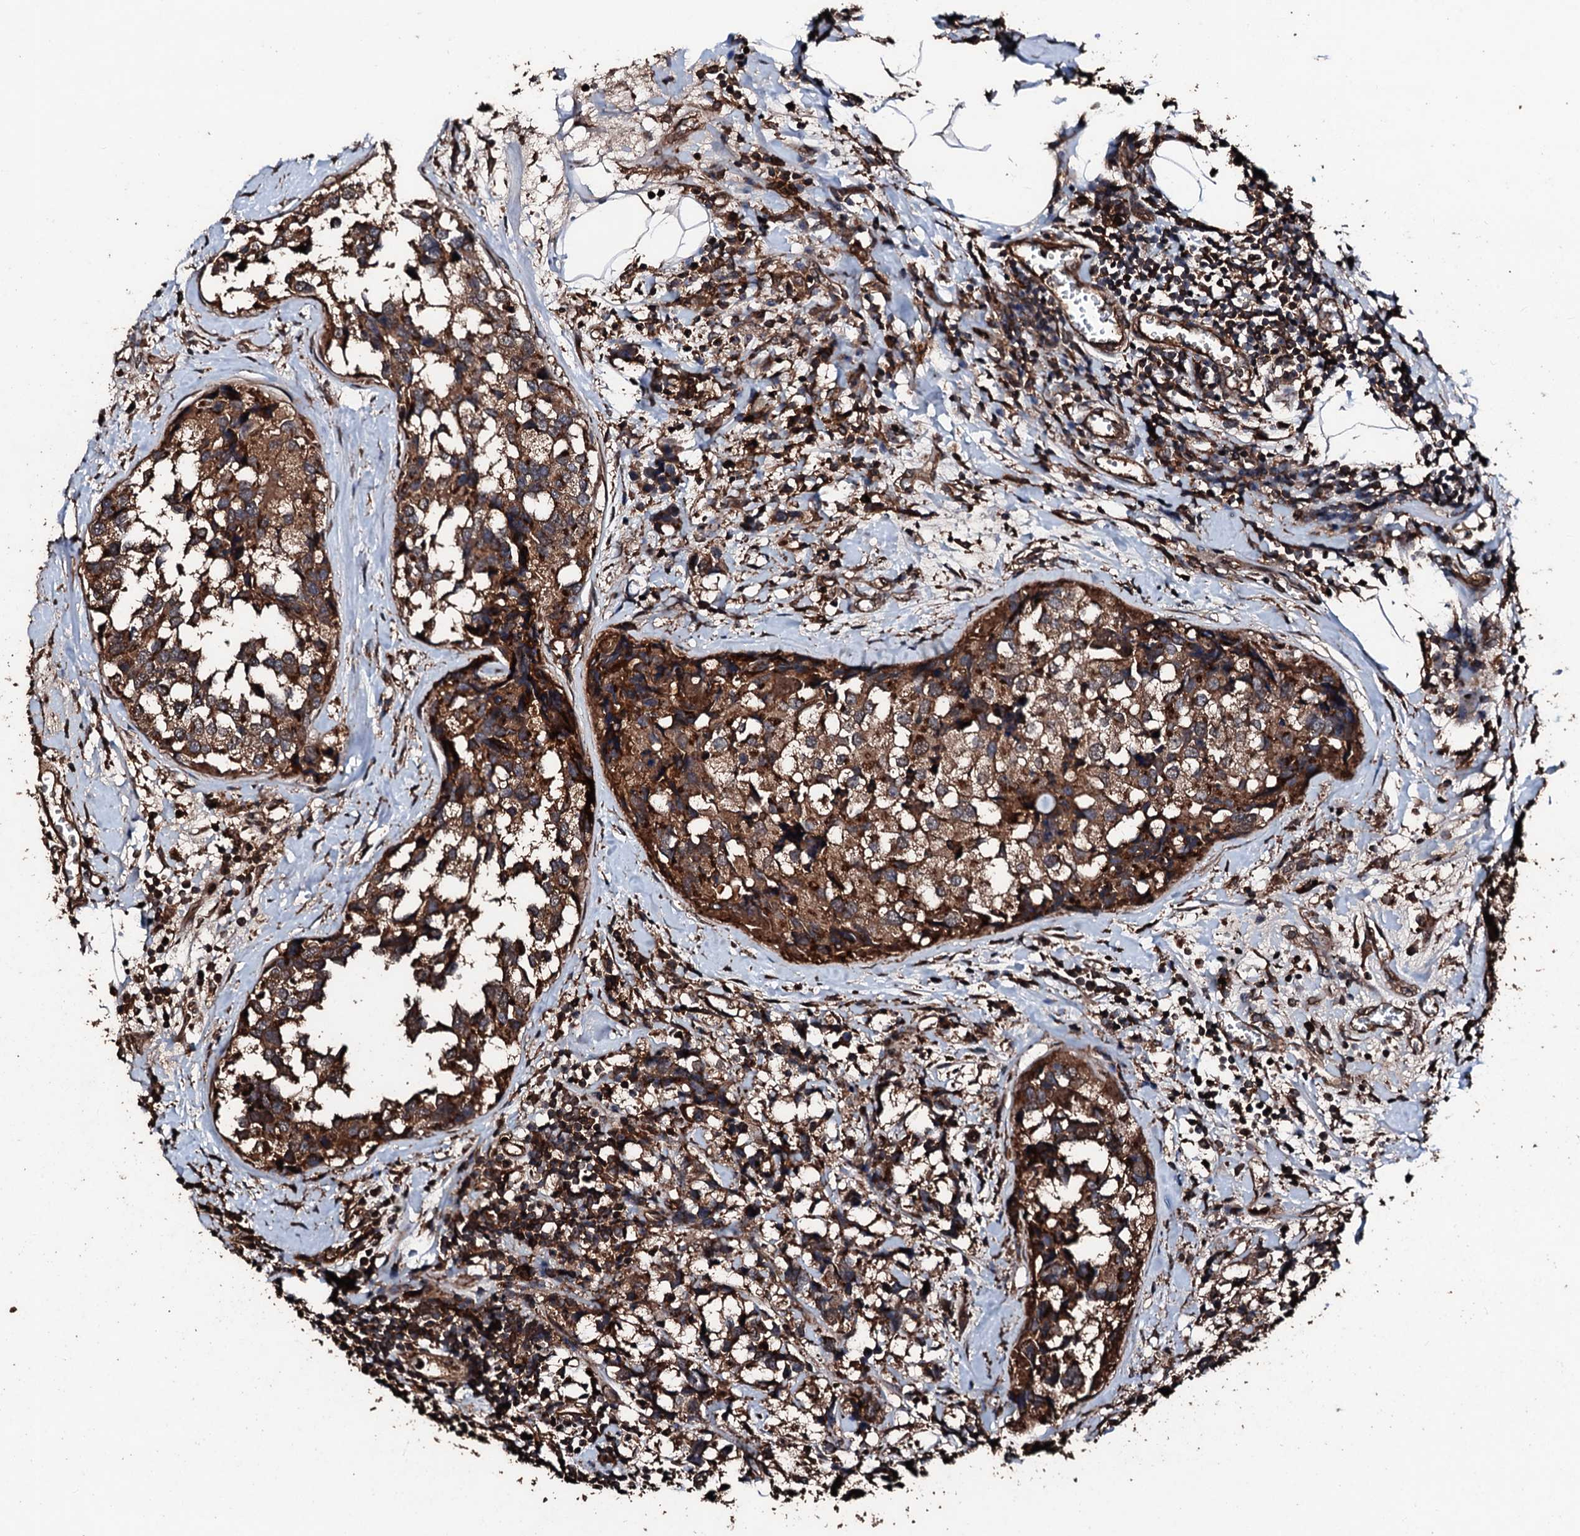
{"staining": {"intensity": "strong", "quantity": ">75%", "location": "cytoplasmic/membranous"}, "tissue": "breast cancer", "cell_type": "Tumor cells", "image_type": "cancer", "snomed": [{"axis": "morphology", "description": "Lobular carcinoma"}, {"axis": "topography", "description": "Breast"}], "caption": "This photomicrograph demonstrates breast cancer stained with immunohistochemistry to label a protein in brown. The cytoplasmic/membranous of tumor cells show strong positivity for the protein. Nuclei are counter-stained blue.", "gene": "KIF18A", "patient": {"sex": "female", "age": 59}}